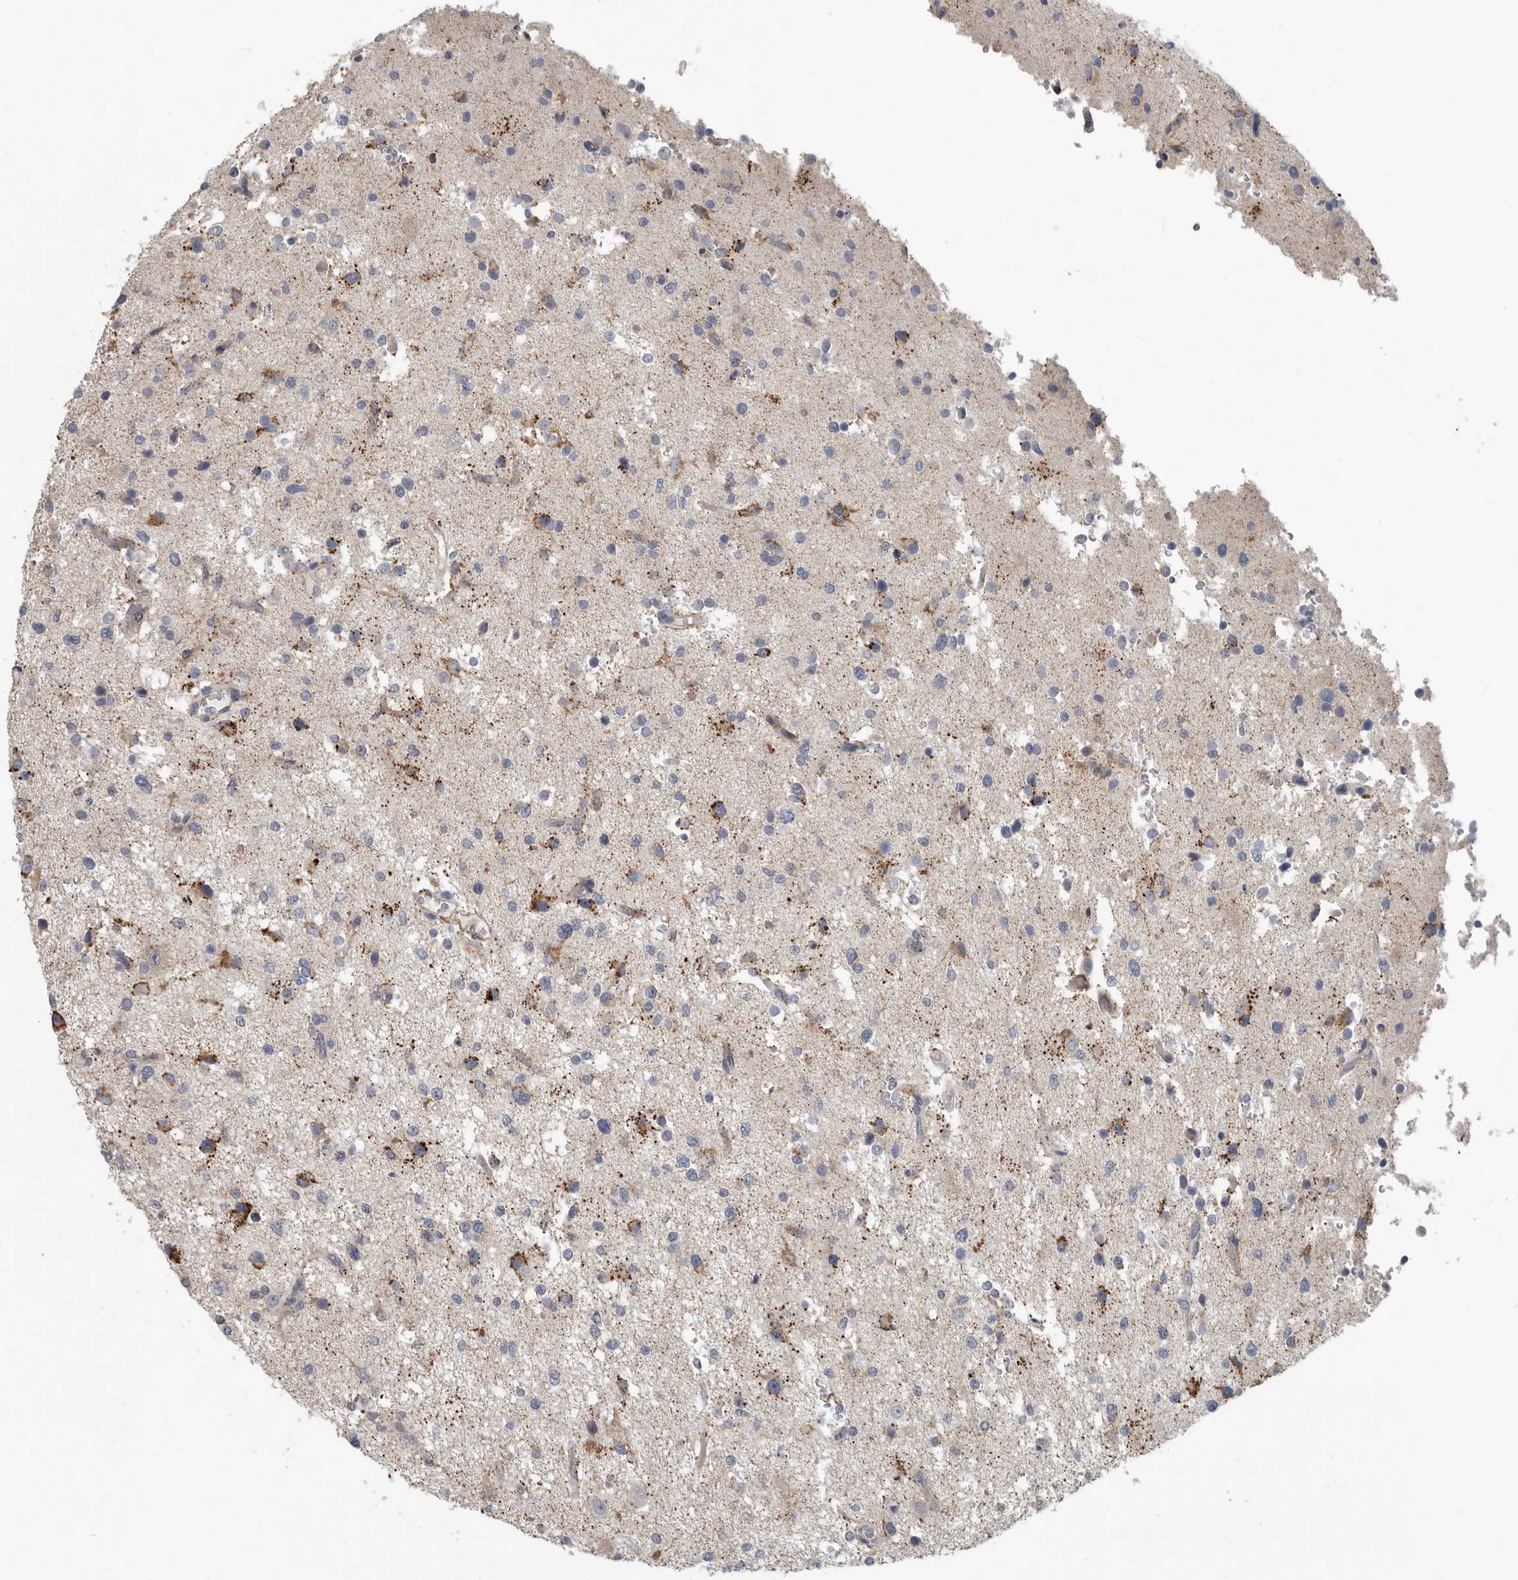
{"staining": {"intensity": "negative", "quantity": "none", "location": "none"}, "tissue": "glioma", "cell_type": "Tumor cells", "image_type": "cancer", "snomed": [{"axis": "morphology", "description": "Glioma, malignant, High grade"}, {"axis": "topography", "description": "Brain"}], "caption": "Tumor cells show no significant protein expression in glioma. Brightfield microscopy of immunohistochemistry stained with DAB (3,3'-diaminobenzidine) (brown) and hematoxylin (blue), captured at high magnification.", "gene": "DPY19L4", "patient": {"sex": "male", "age": 33}}